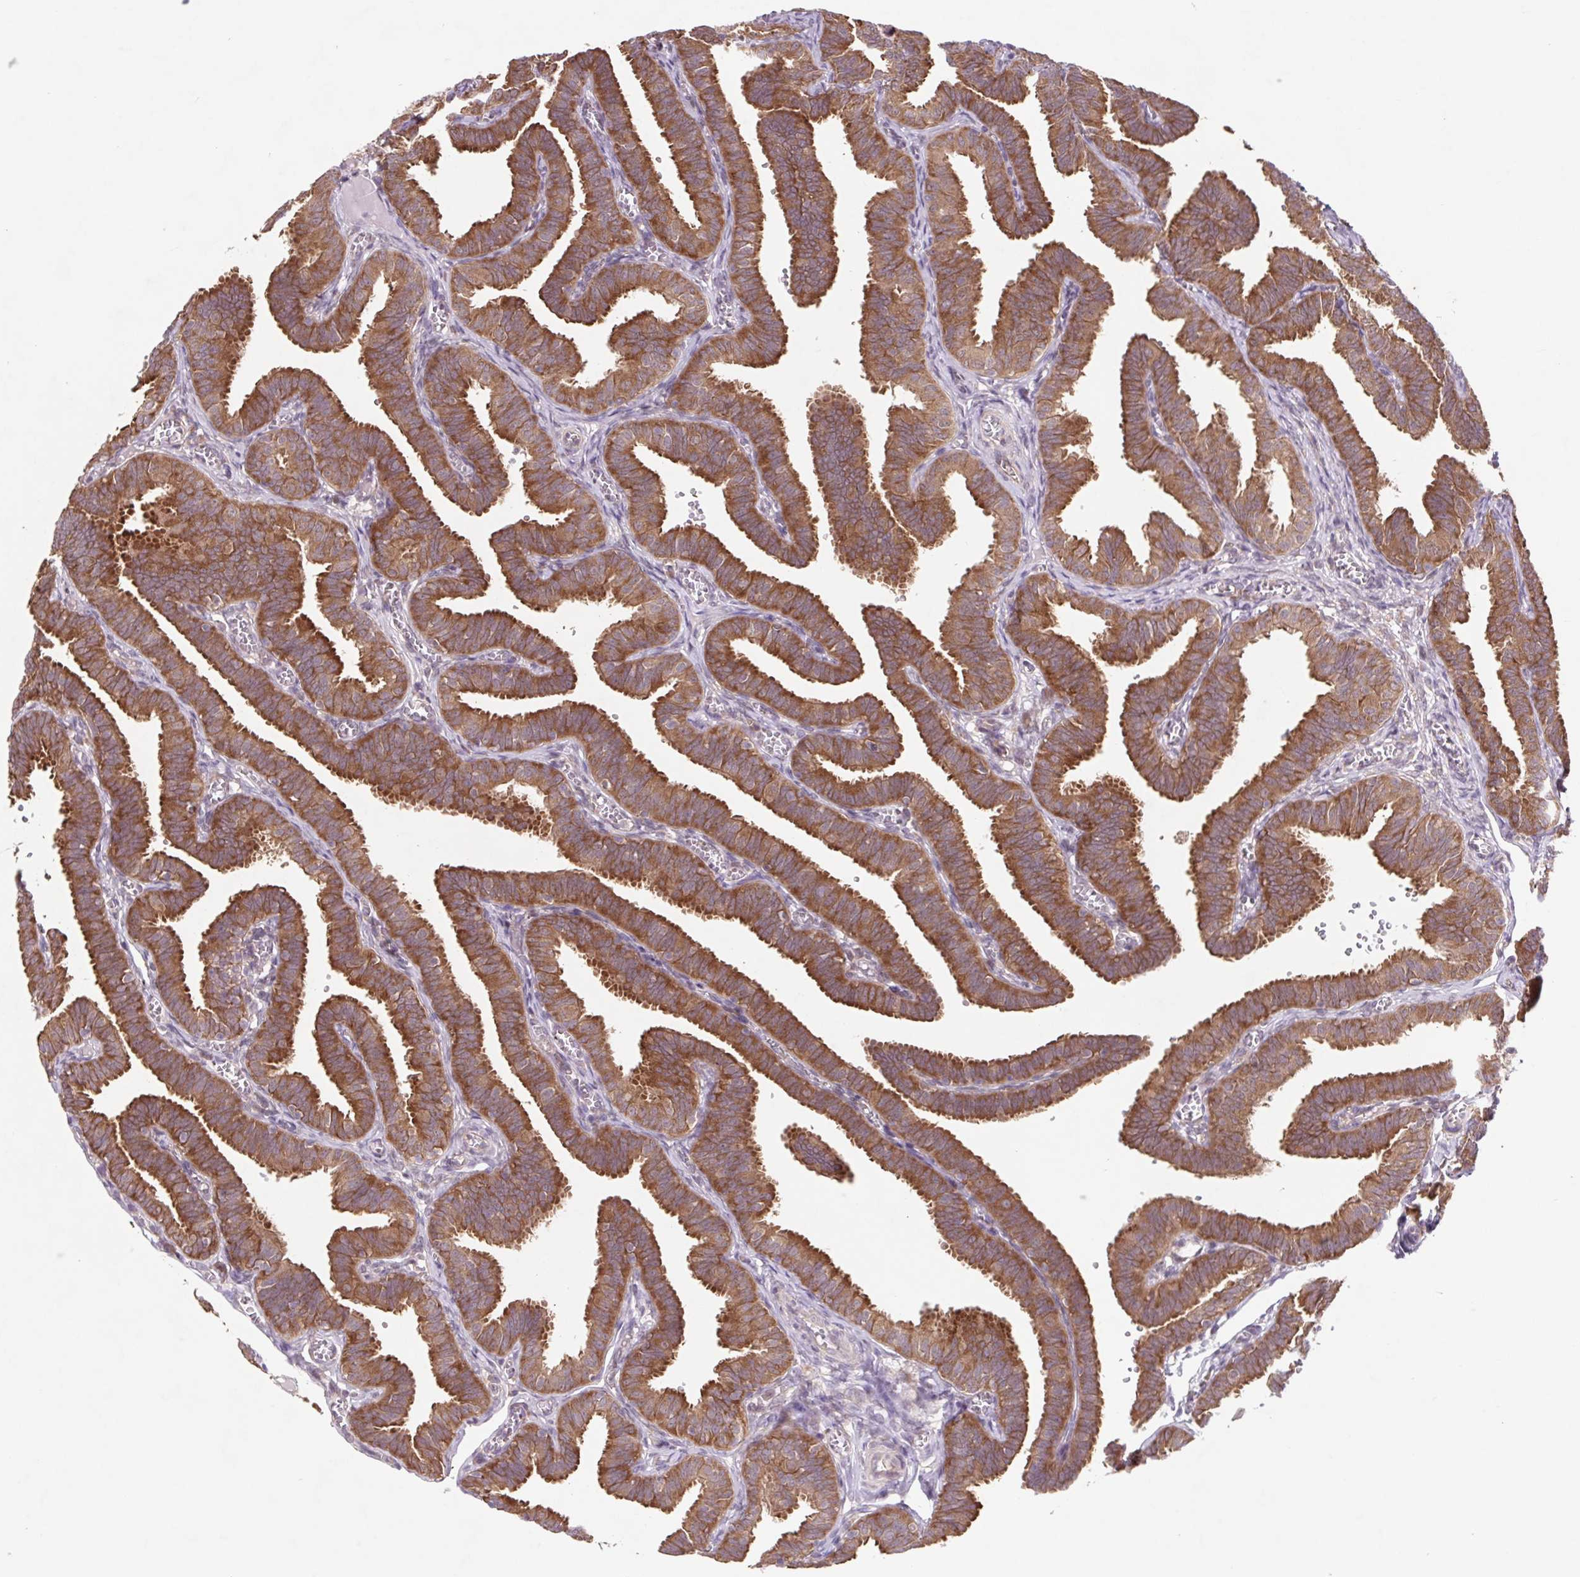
{"staining": {"intensity": "strong", "quantity": ">75%", "location": "cytoplasmic/membranous"}, "tissue": "fallopian tube", "cell_type": "Glandular cells", "image_type": "normal", "snomed": [{"axis": "morphology", "description": "Normal tissue, NOS"}, {"axis": "topography", "description": "Fallopian tube"}], "caption": "DAB immunohistochemical staining of unremarkable human fallopian tube shows strong cytoplasmic/membranous protein positivity in approximately >75% of glandular cells. (DAB = brown stain, brightfield microscopy at high magnification).", "gene": "HFE", "patient": {"sex": "female", "age": 25}}